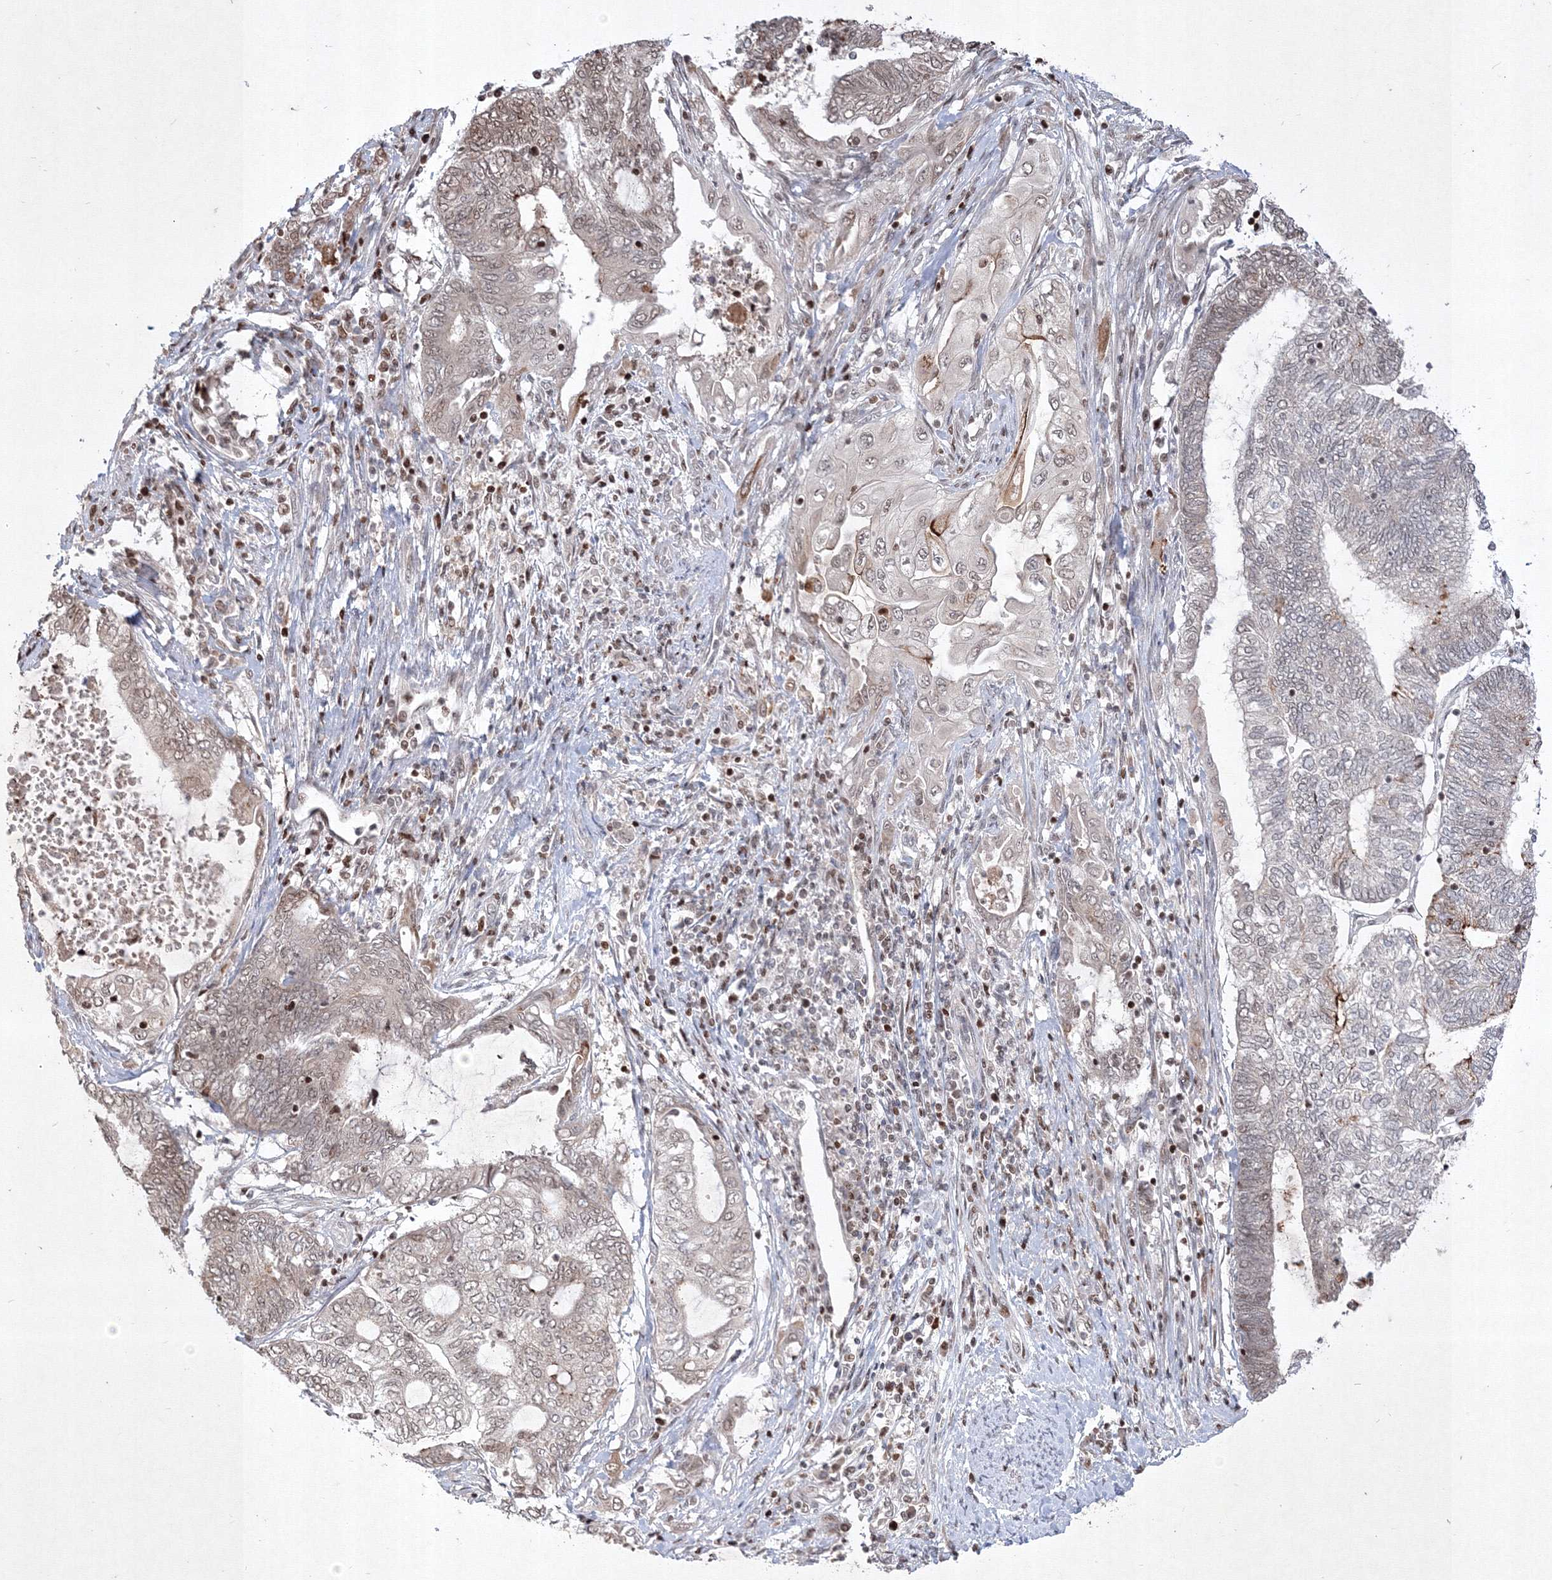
{"staining": {"intensity": "negative", "quantity": "none", "location": "none"}, "tissue": "endometrial cancer", "cell_type": "Tumor cells", "image_type": "cancer", "snomed": [{"axis": "morphology", "description": "Adenocarcinoma, NOS"}, {"axis": "topography", "description": "Uterus"}, {"axis": "topography", "description": "Endometrium"}], "caption": "Immunohistochemistry (IHC) of adenocarcinoma (endometrial) exhibits no positivity in tumor cells.", "gene": "TAB1", "patient": {"sex": "female", "age": 70}}